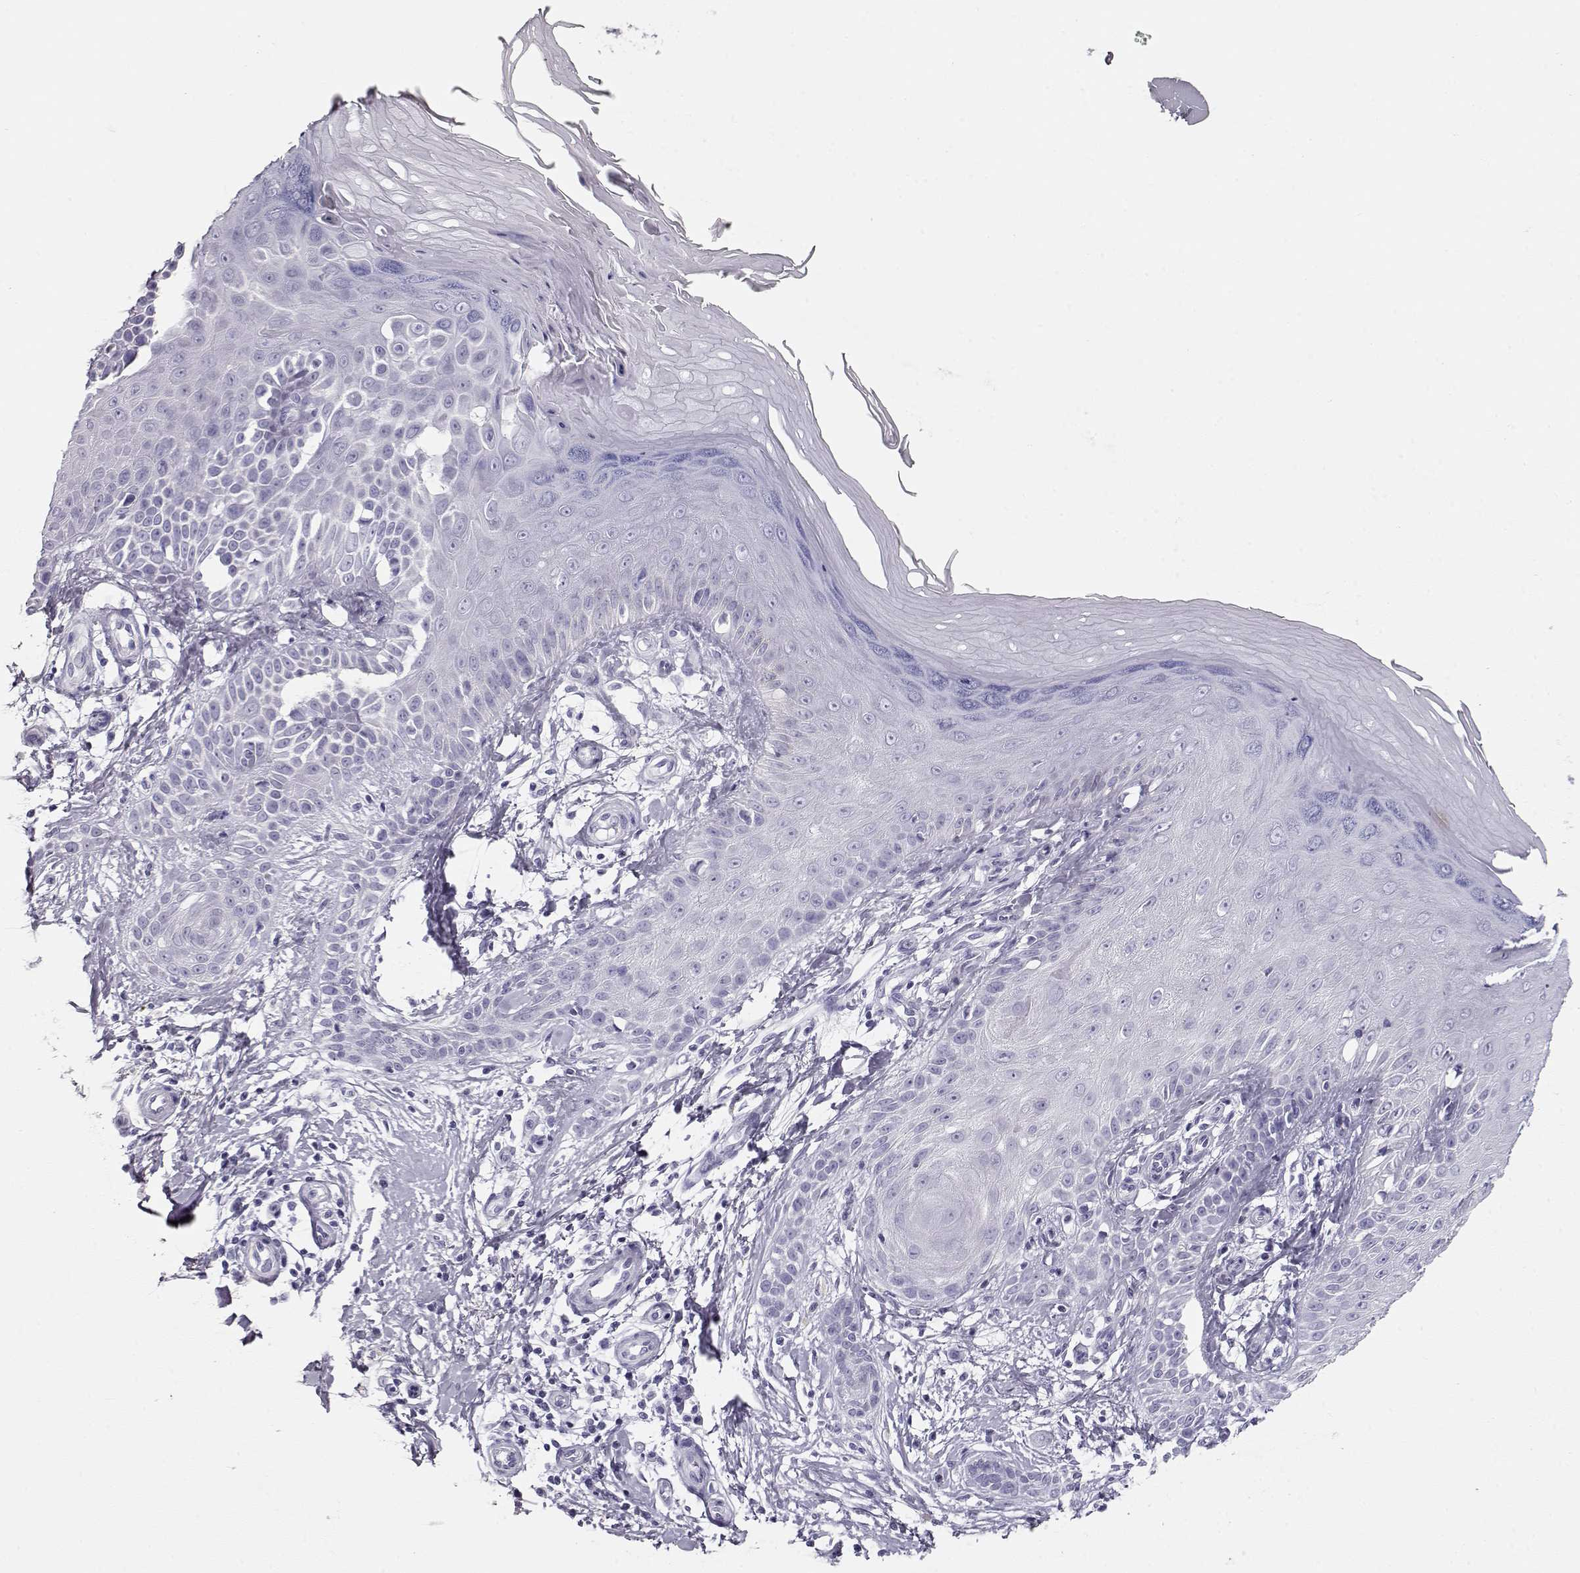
{"staining": {"intensity": "negative", "quantity": "none", "location": "none"}, "tissue": "skin", "cell_type": "Fibroblasts", "image_type": "normal", "snomed": [{"axis": "morphology", "description": "Normal tissue, NOS"}, {"axis": "morphology", "description": "Inflammation, NOS"}, {"axis": "morphology", "description": "Fibrosis, NOS"}, {"axis": "topography", "description": "Skin"}], "caption": "This is a photomicrograph of IHC staining of unremarkable skin, which shows no staining in fibroblasts.", "gene": "MAGEC1", "patient": {"sex": "male", "age": 71}}